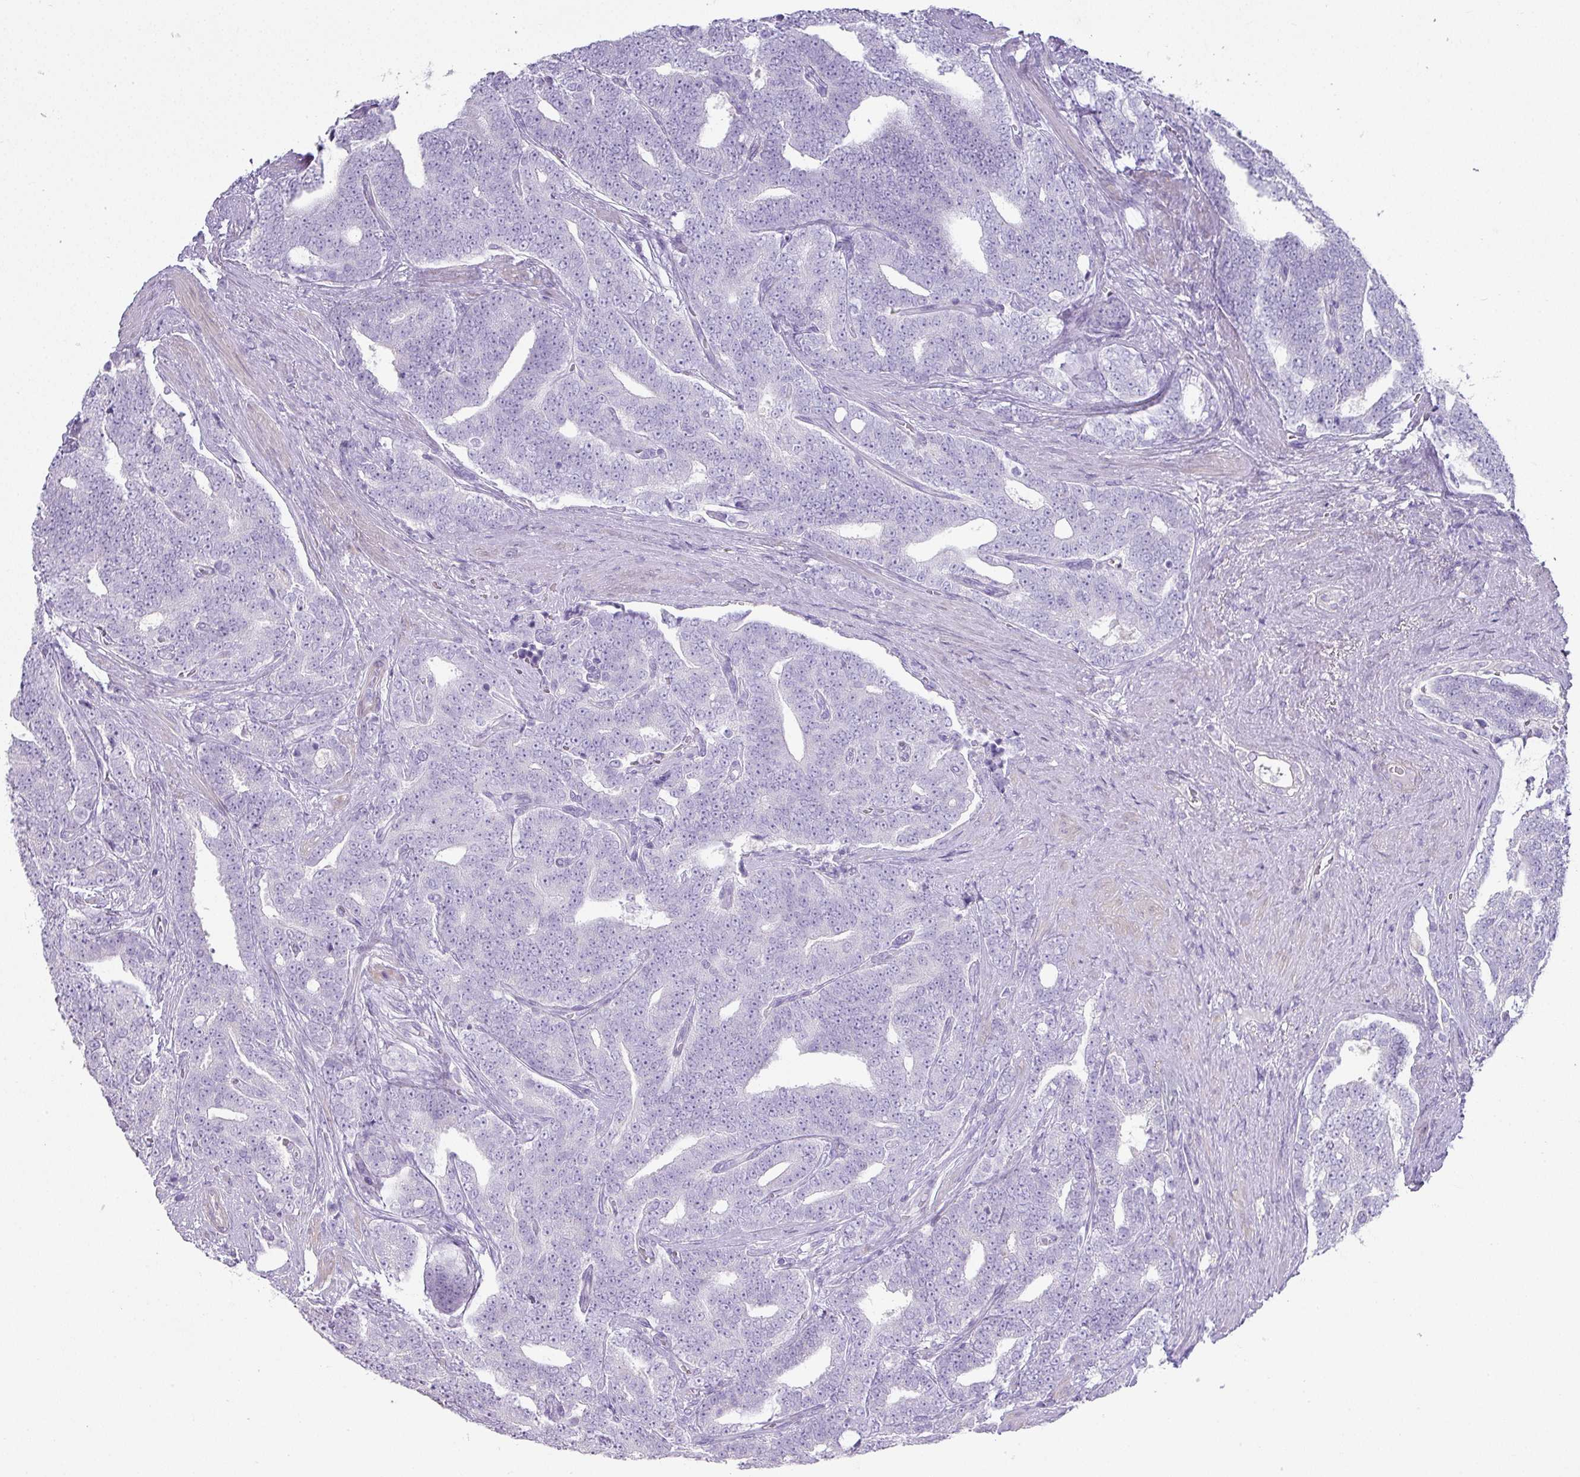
{"staining": {"intensity": "negative", "quantity": "none", "location": "none"}, "tissue": "prostate cancer", "cell_type": "Tumor cells", "image_type": "cancer", "snomed": [{"axis": "morphology", "description": "Adenocarcinoma, High grade"}, {"axis": "topography", "description": "Prostate and seminal vesicle, NOS"}], "caption": "A micrograph of high-grade adenocarcinoma (prostate) stained for a protein demonstrates no brown staining in tumor cells.", "gene": "GLI4", "patient": {"sex": "male", "age": 67}}